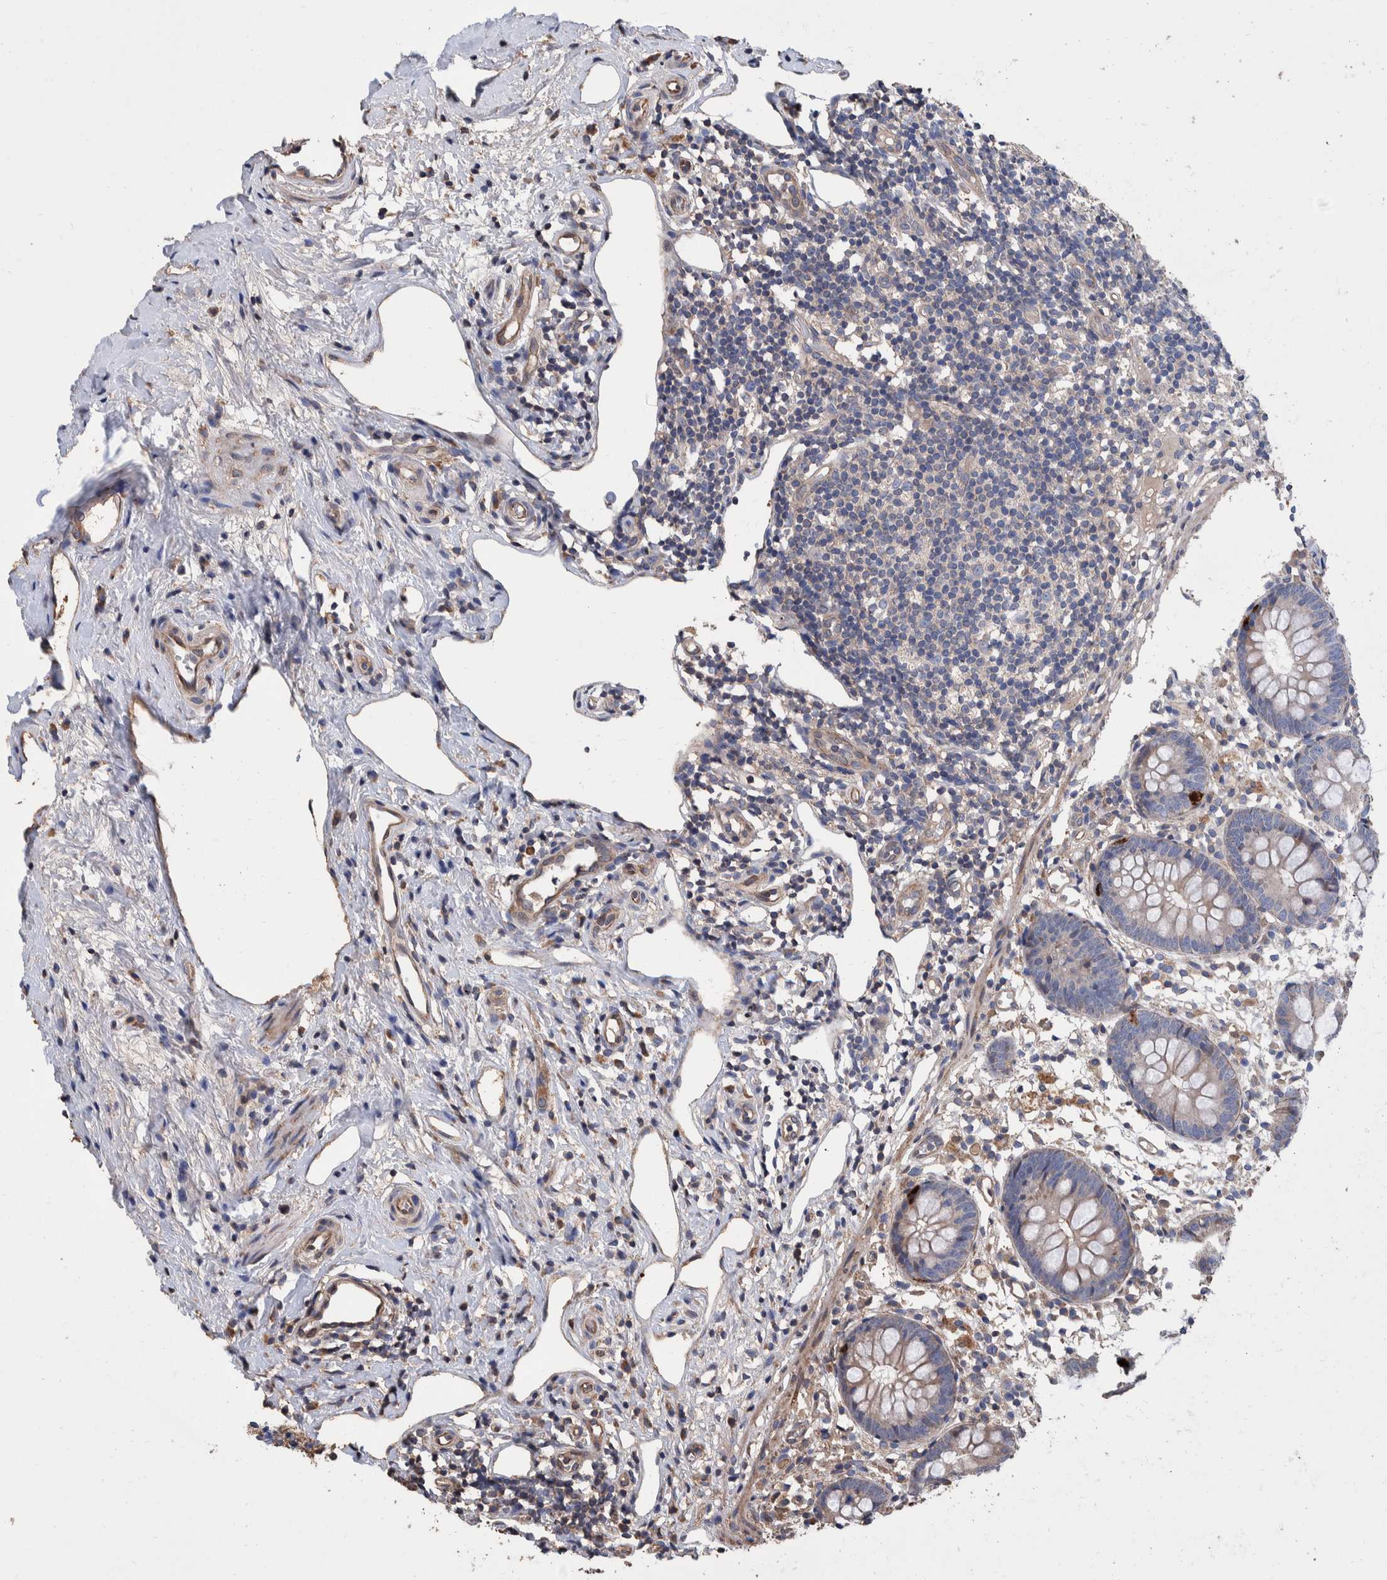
{"staining": {"intensity": "strong", "quantity": "<25%", "location": "cytoplasmic/membranous"}, "tissue": "appendix", "cell_type": "Glandular cells", "image_type": "normal", "snomed": [{"axis": "morphology", "description": "Normal tissue, NOS"}, {"axis": "topography", "description": "Appendix"}], "caption": "Human appendix stained with a brown dye reveals strong cytoplasmic/membranous positive staining in approximately <25% of glandular cells.", "gene": "SLC45A4", "patient": {"sex": "female", "age": 20}}